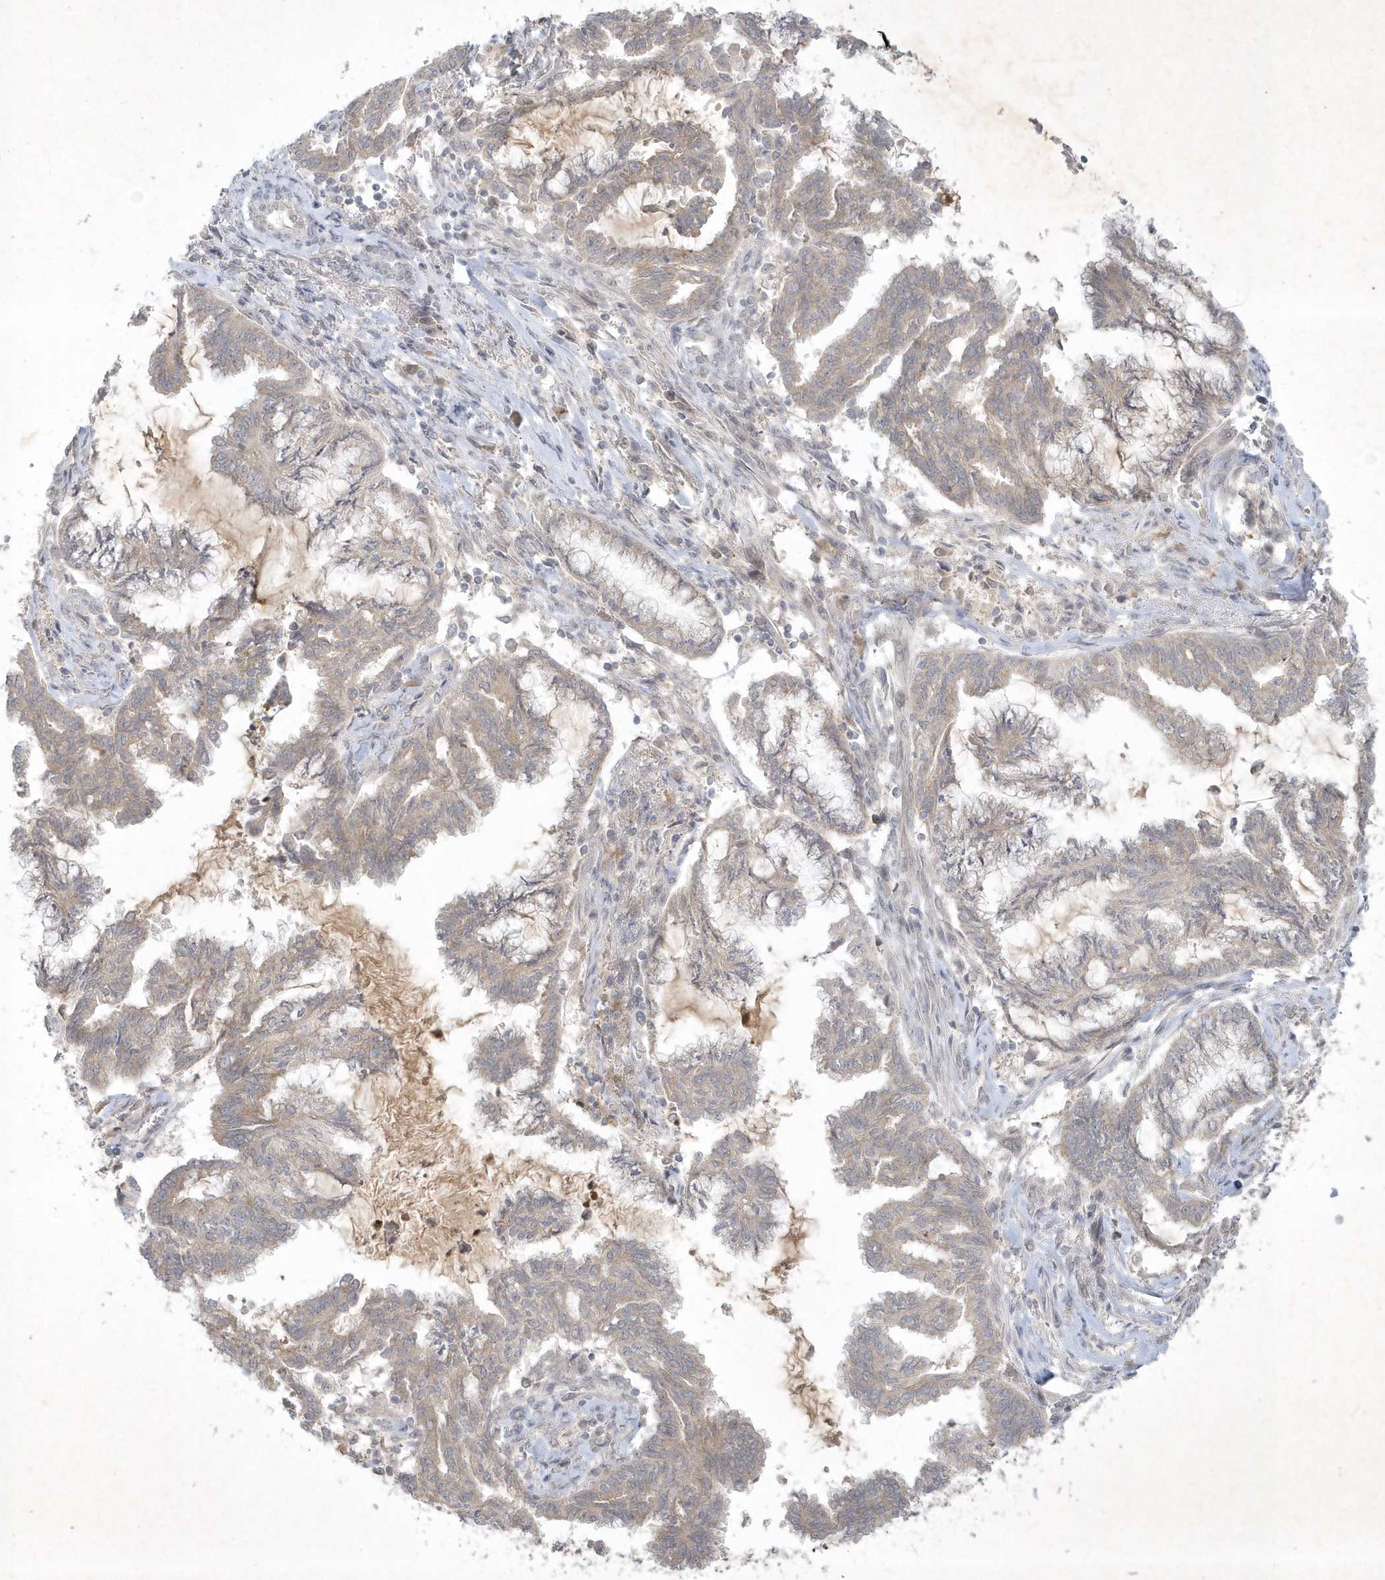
{"staining": {"intensity": "weak", "quantity": "<25%", "location": "cytoplasmic/membranous"}, "tissue": "endometrial cancer", "cell_type": "Tumor cells", "image_type": "cancer", "snomed": [{"axis": "morphology", "description": "Adenocarcinoma, NOS"}, {"axis": "topography", "description": "Endometrium"}], "caption": "A histopathology image of endometrial adenocarcinoma stained for a protein shows no brown staining in tumor cells. The staining is performed using DAB brown chromogen with nuclei counter-stained in using hematoxylin.", "gene": "BOD1", "patient": {"sex": "female", "age": 86}}